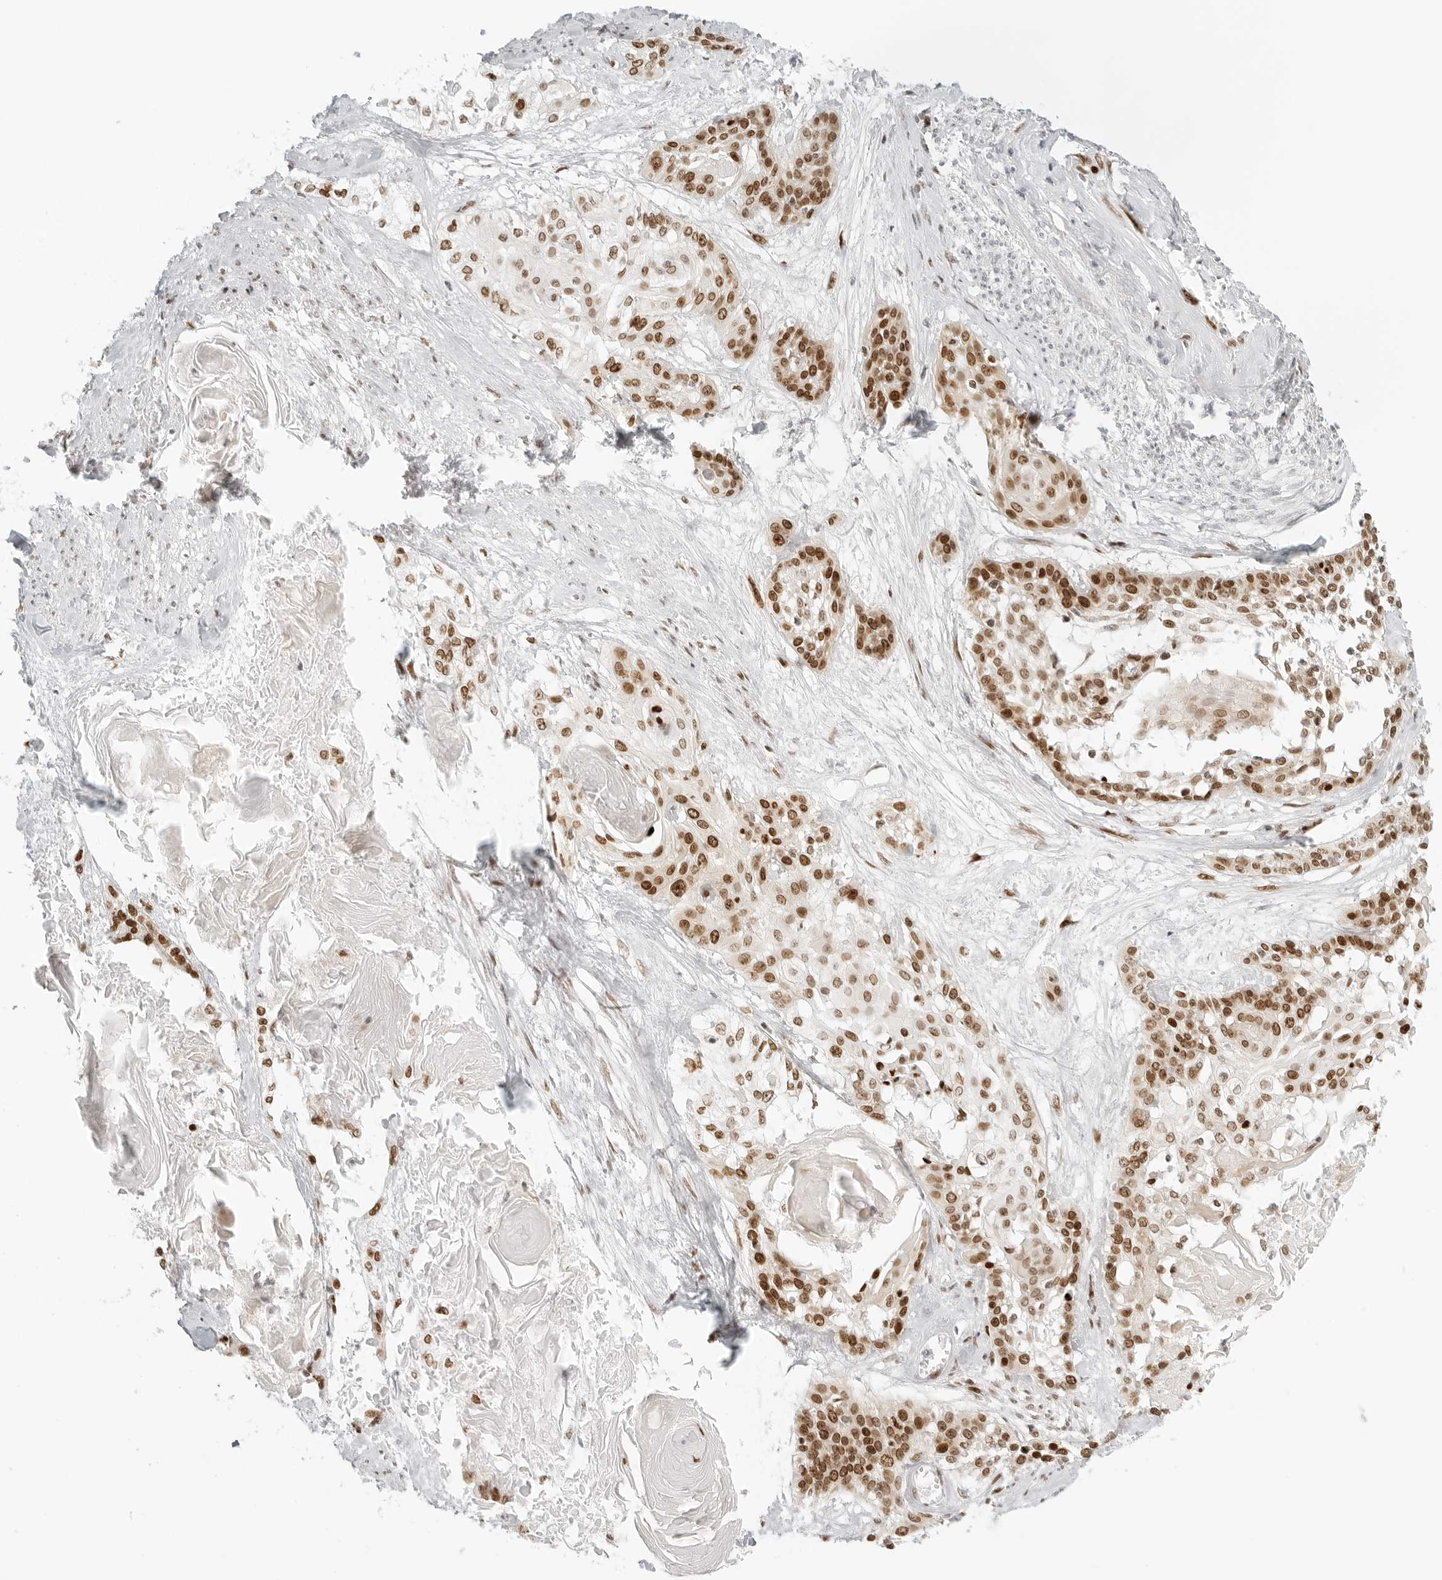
{"staining": {"intensity": "moderate", "quantity": ">75%", "location": "nuclear"}, "tissue": "cervical cancer", "cell_type": "Tumor cells", "image_type": "cancer", "snomed": [{"axis": "morphology", "description": "Squamous cell carcinoma, NOS"}, {"axis": "topography", "description": "Cervix"}], "caption": "Immunohistochemical staining of human cervical squamous cell carcinoma displays moderate nuclear protein positivity in approximately >75% of tumor cells.", "gene": "RCC1", "patient": {"sex": "female", "age": 57}}